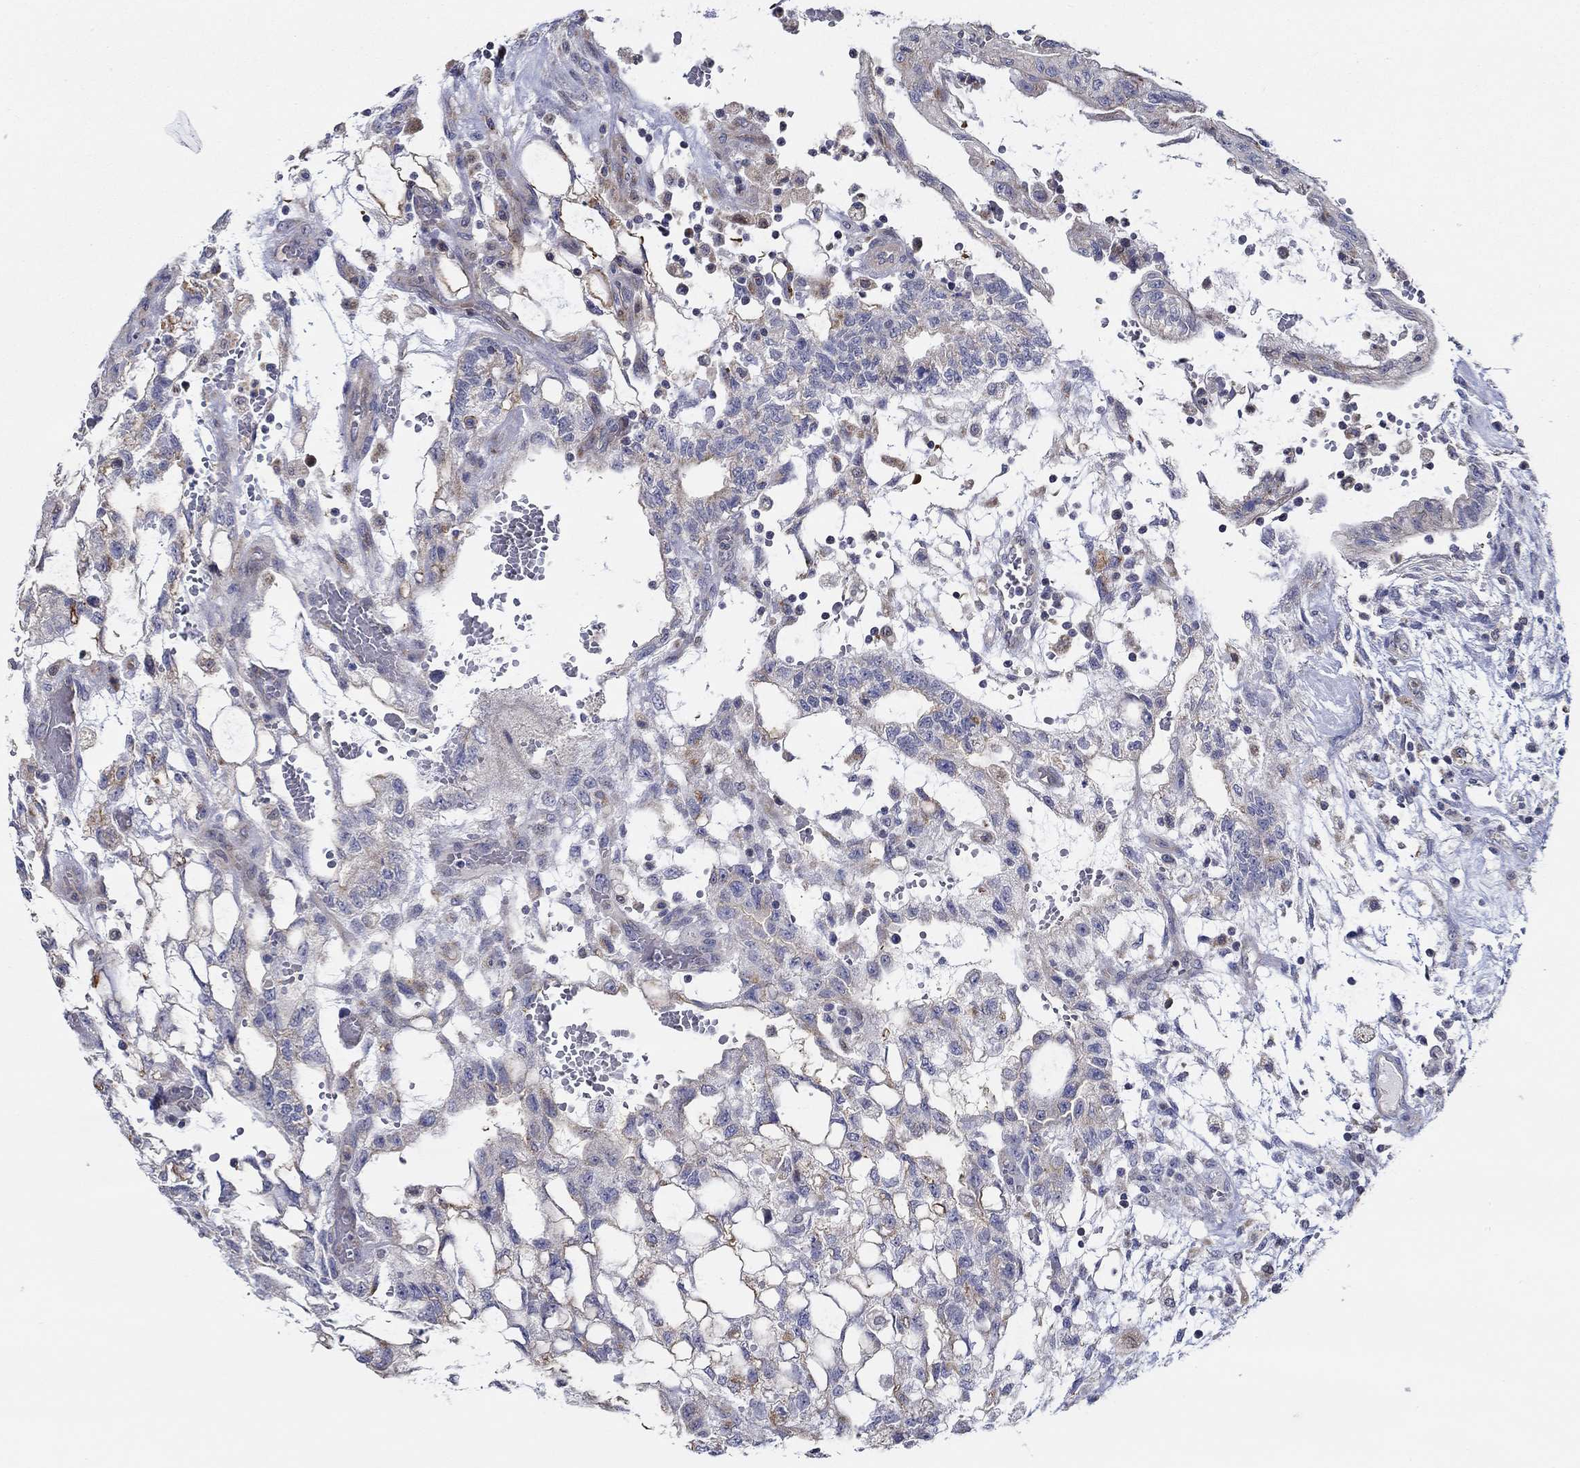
{"staining": {"intensity": "moderate", "quantity": "<25%", "location": "cytoplasmic/membranous"}, "tissue": "testis cancer", "cell_type": "Tumor cells", "image_type": "cancer", "snomed": [{"axis": "morphology", "description": "Carcinoma, Embryonal, NOS"}, {"axis": "topography", "description": "Testis"}], "caption": "Testis cancer (embryonal carcinoma) stained for a protein exhibits moderate cytoplasmic/membranous positivity in tumor cells.", "gene": "CFAP61", "patient": {"sex": "male", "age": 32}}